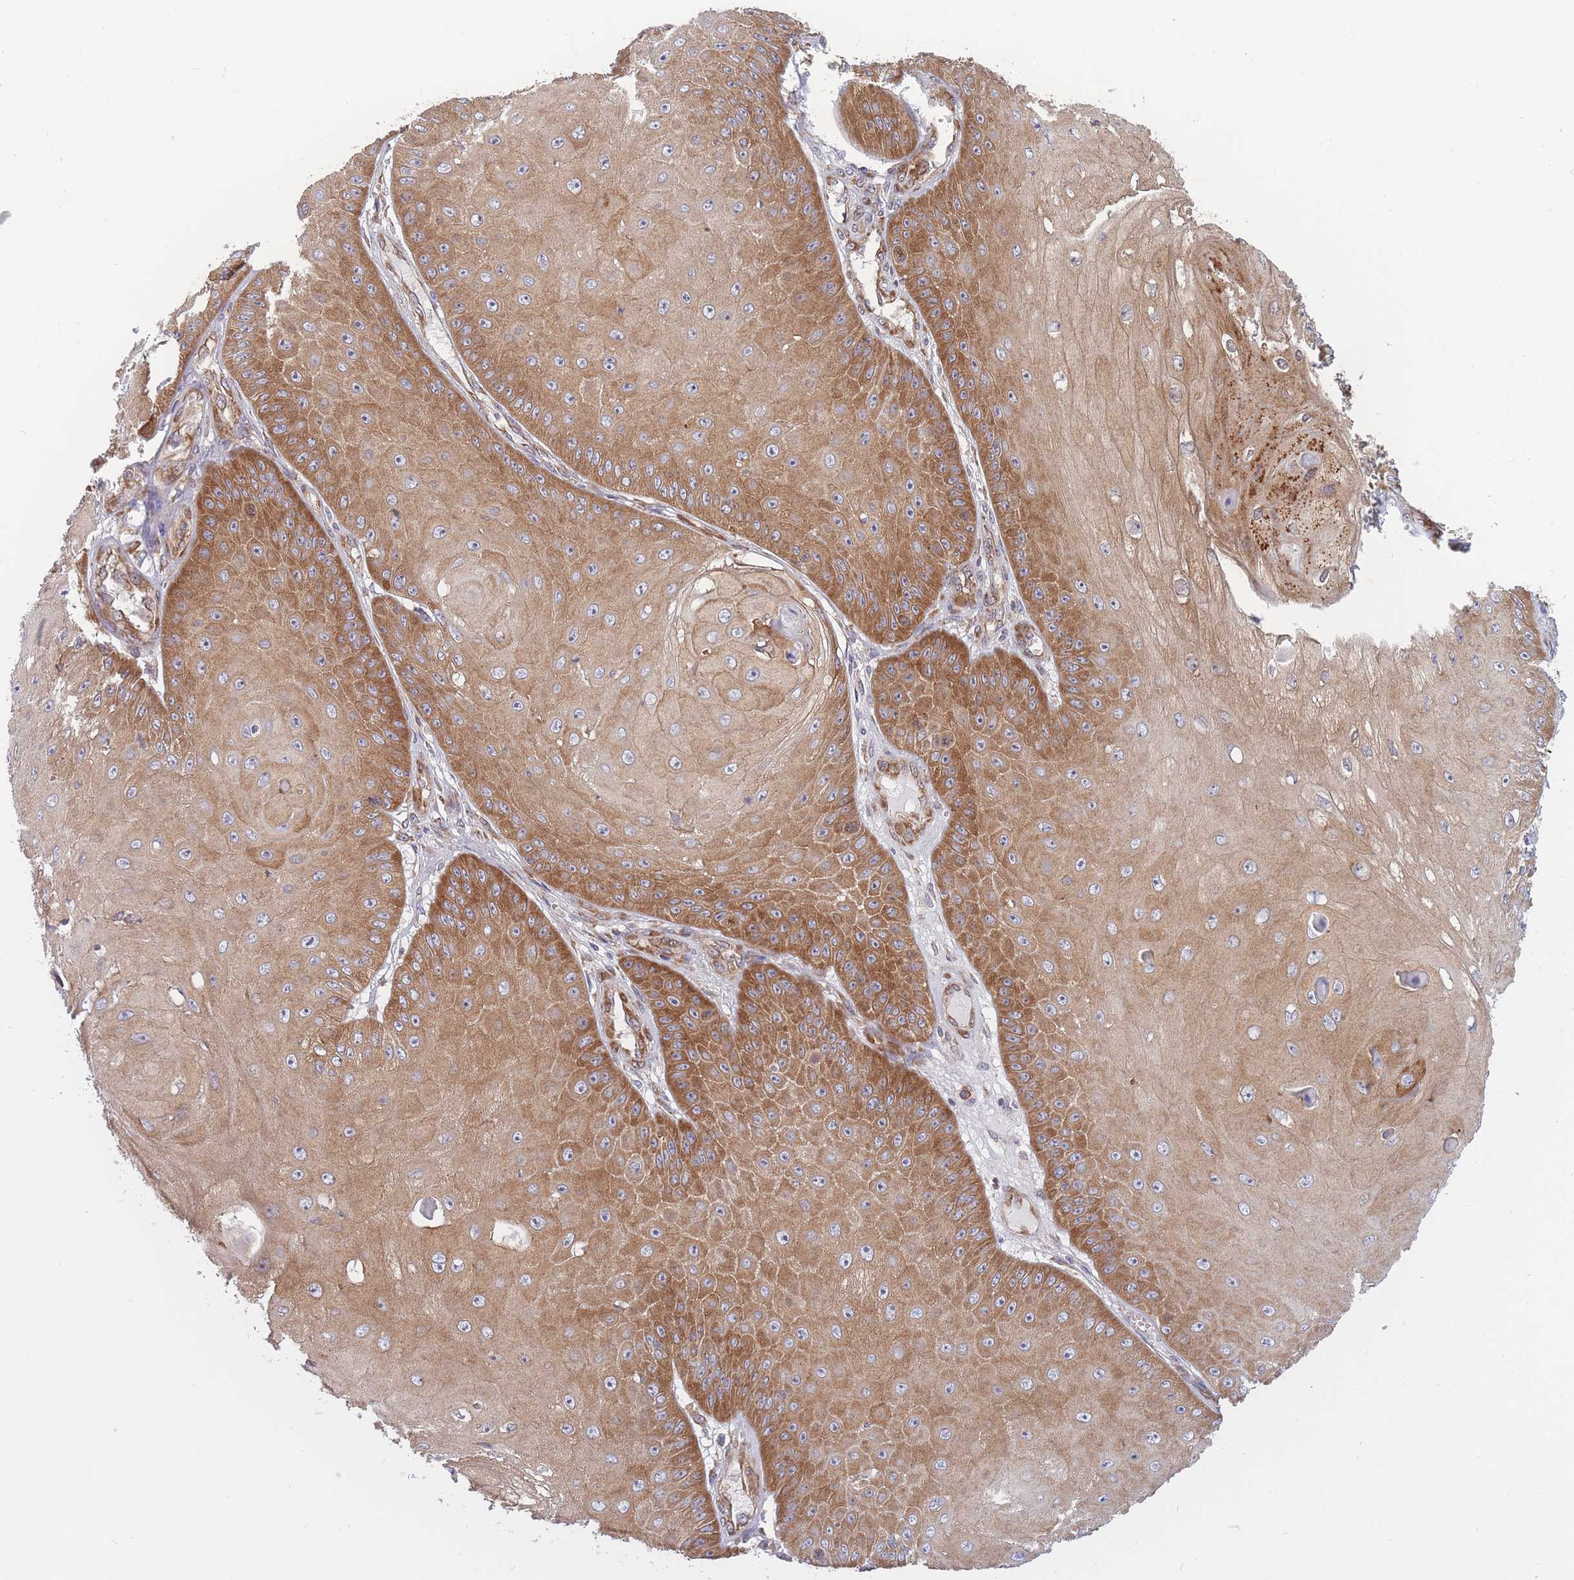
{"staining": {"intensity": "moderate", "quantity": ">75%", "location": "cytoplasmic/membranous"}, "tissue": "skin cancer", "cell_type": "Tumor cells", "image_type": "cancer", "snomed": [{"axis": "morphology", "description": "Squamous cell carcinoma, NOS"}, {"axis": "topography", "description": "Skin"}], "caption": "Squamous cell carcinoma (skin) stained with a brown dye shows moderate cytoplasmic/membranous positive positivity in approximately >75% of tumor cells.", "gene": "CCDC124", "patient": {"sex": "male", "age": 70}}